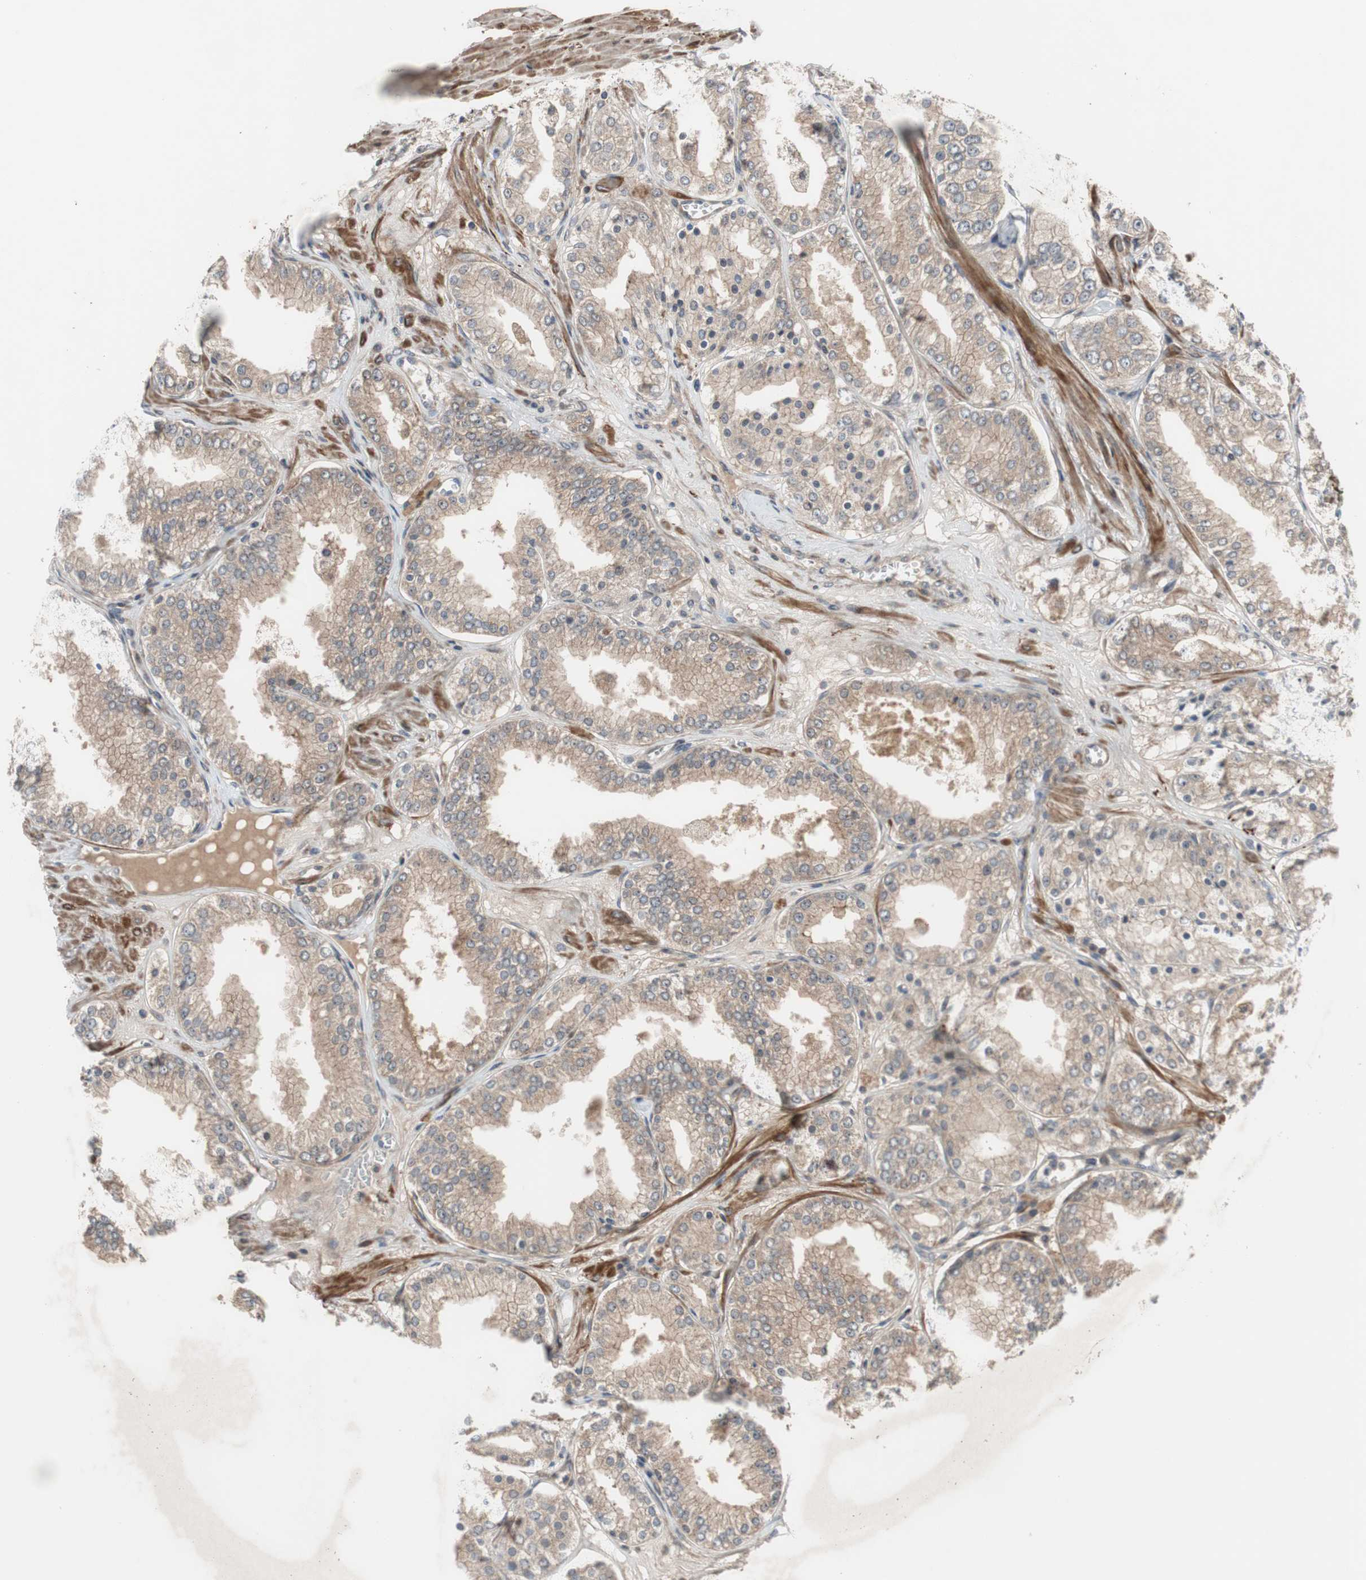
{"staining": {"intensity": "moderate", "quantity": ">75%", "location": "cytoplasmic/membranous"}, "tissue": "prostate cancer", "cell_type": "Tumor cells", "image_type": "cancer", "snomed": [{"axis": "morphology", "description": "Adenocarcinoma, High grade"}, {"axis": "topography", "description": "Prostate"}], "caption": "The photomicrograph displays a brown stain indicating the presence of a protein in the cytoplasmic/membranous of tumor cells in prostate cancer.", "gene": "OAZ1", "patient": {"sex": "male", "age": 61}}